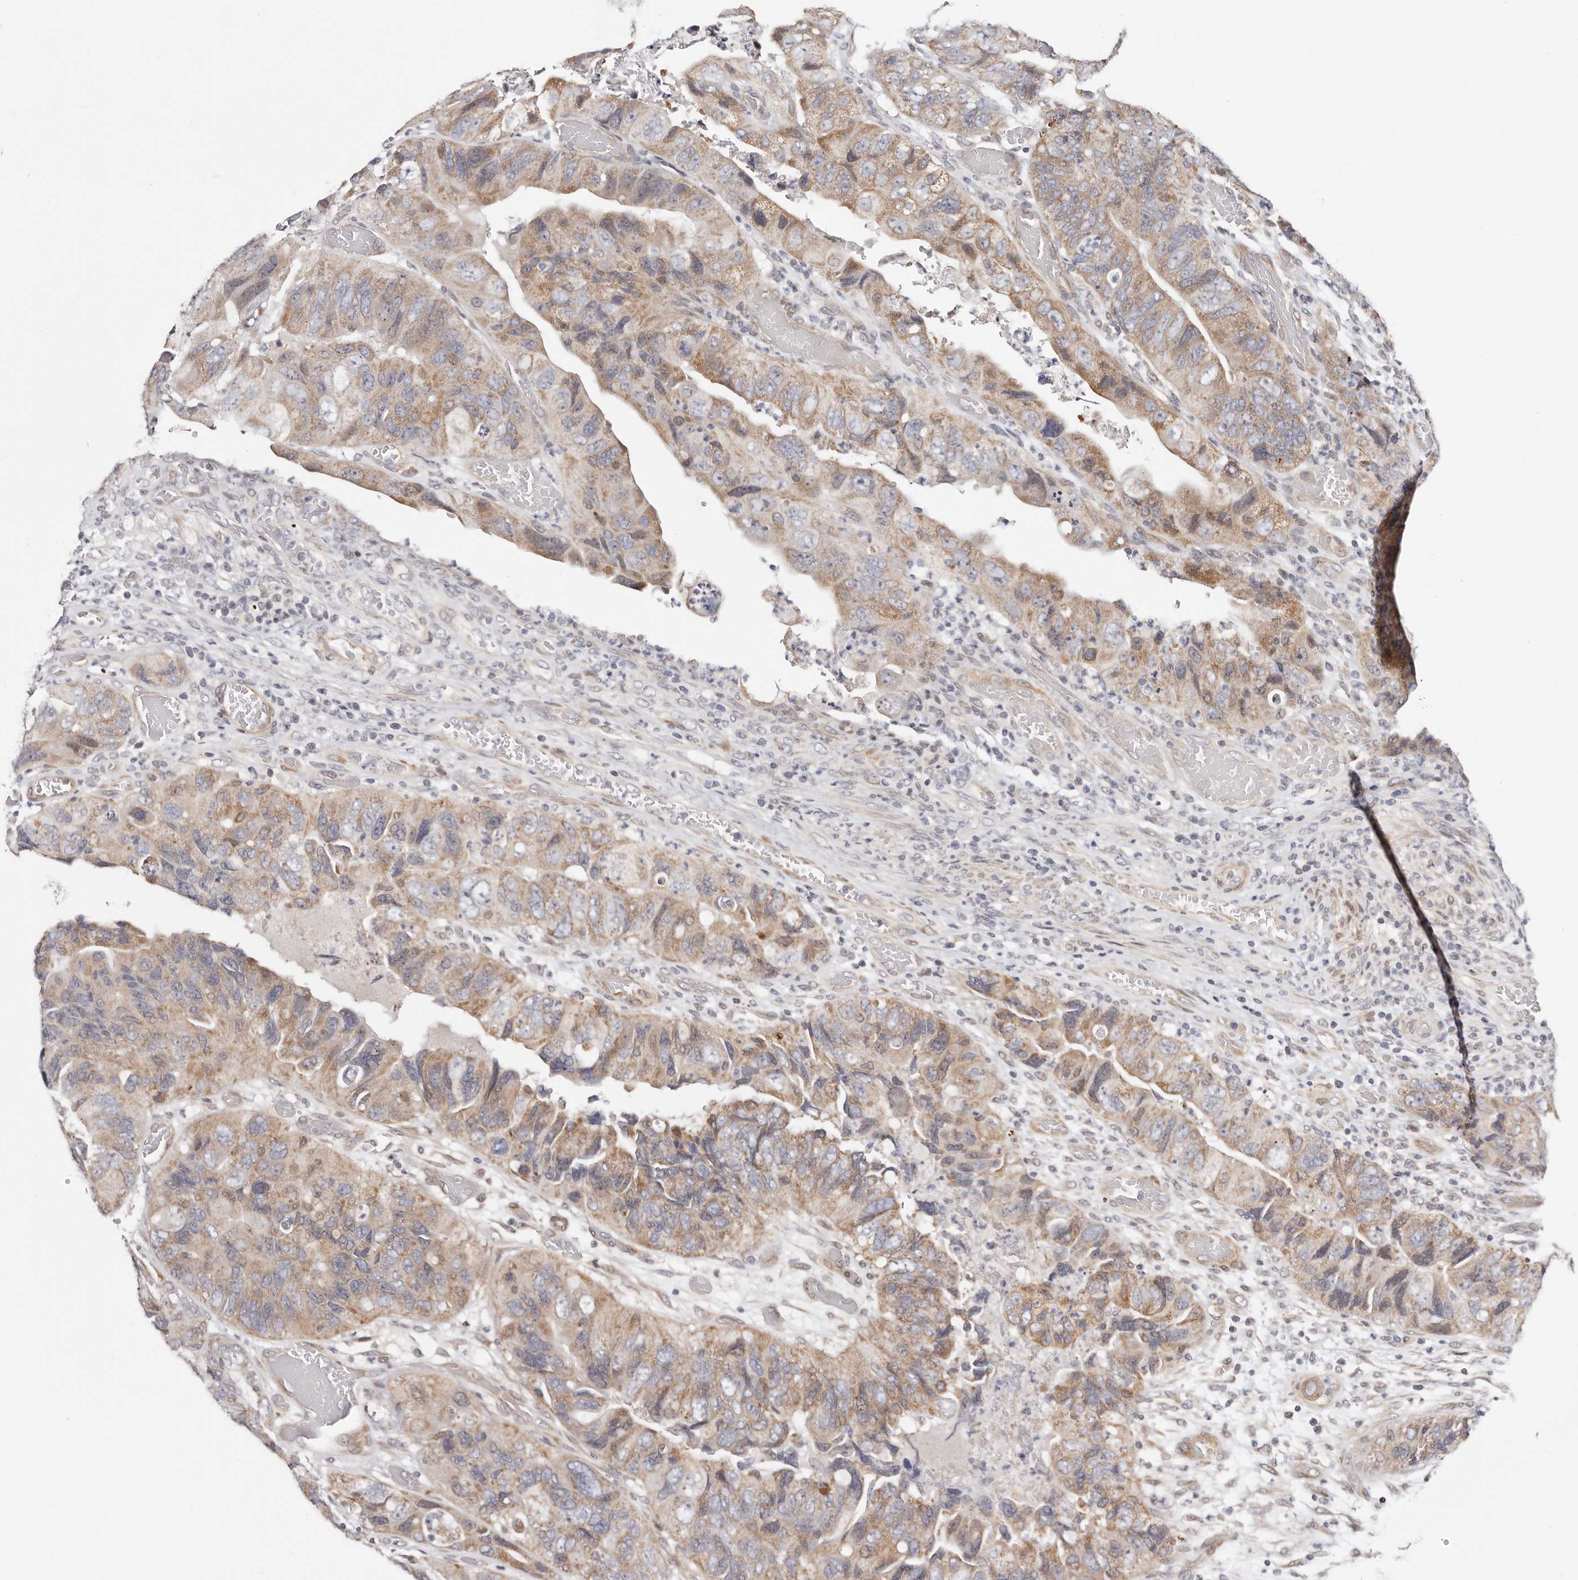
{"staining": {"intensity": "moderate", "quantity": ">75%", "location": "cytoplasmic/membranous"}, "tissue": "colorectal cancer", "cell_type": "Tumor cells", "image_type": "cancer", "snomed": [{"axis": "morphology", "description": "Adenocarcinoma, NOS"}, {"axis": "topography", "description": "Rectum"}], "caption": "An immunohistochemistry photomicrograph of neoplastic tissue is shown. Protein staining in brown labels moderate cytoplasmic/membranous positivity in colorectal cancer (adenocarcinoma) within tumor cells.", "gene": "HIVEP3", "patient": {"sex": "male", "age": 63}}